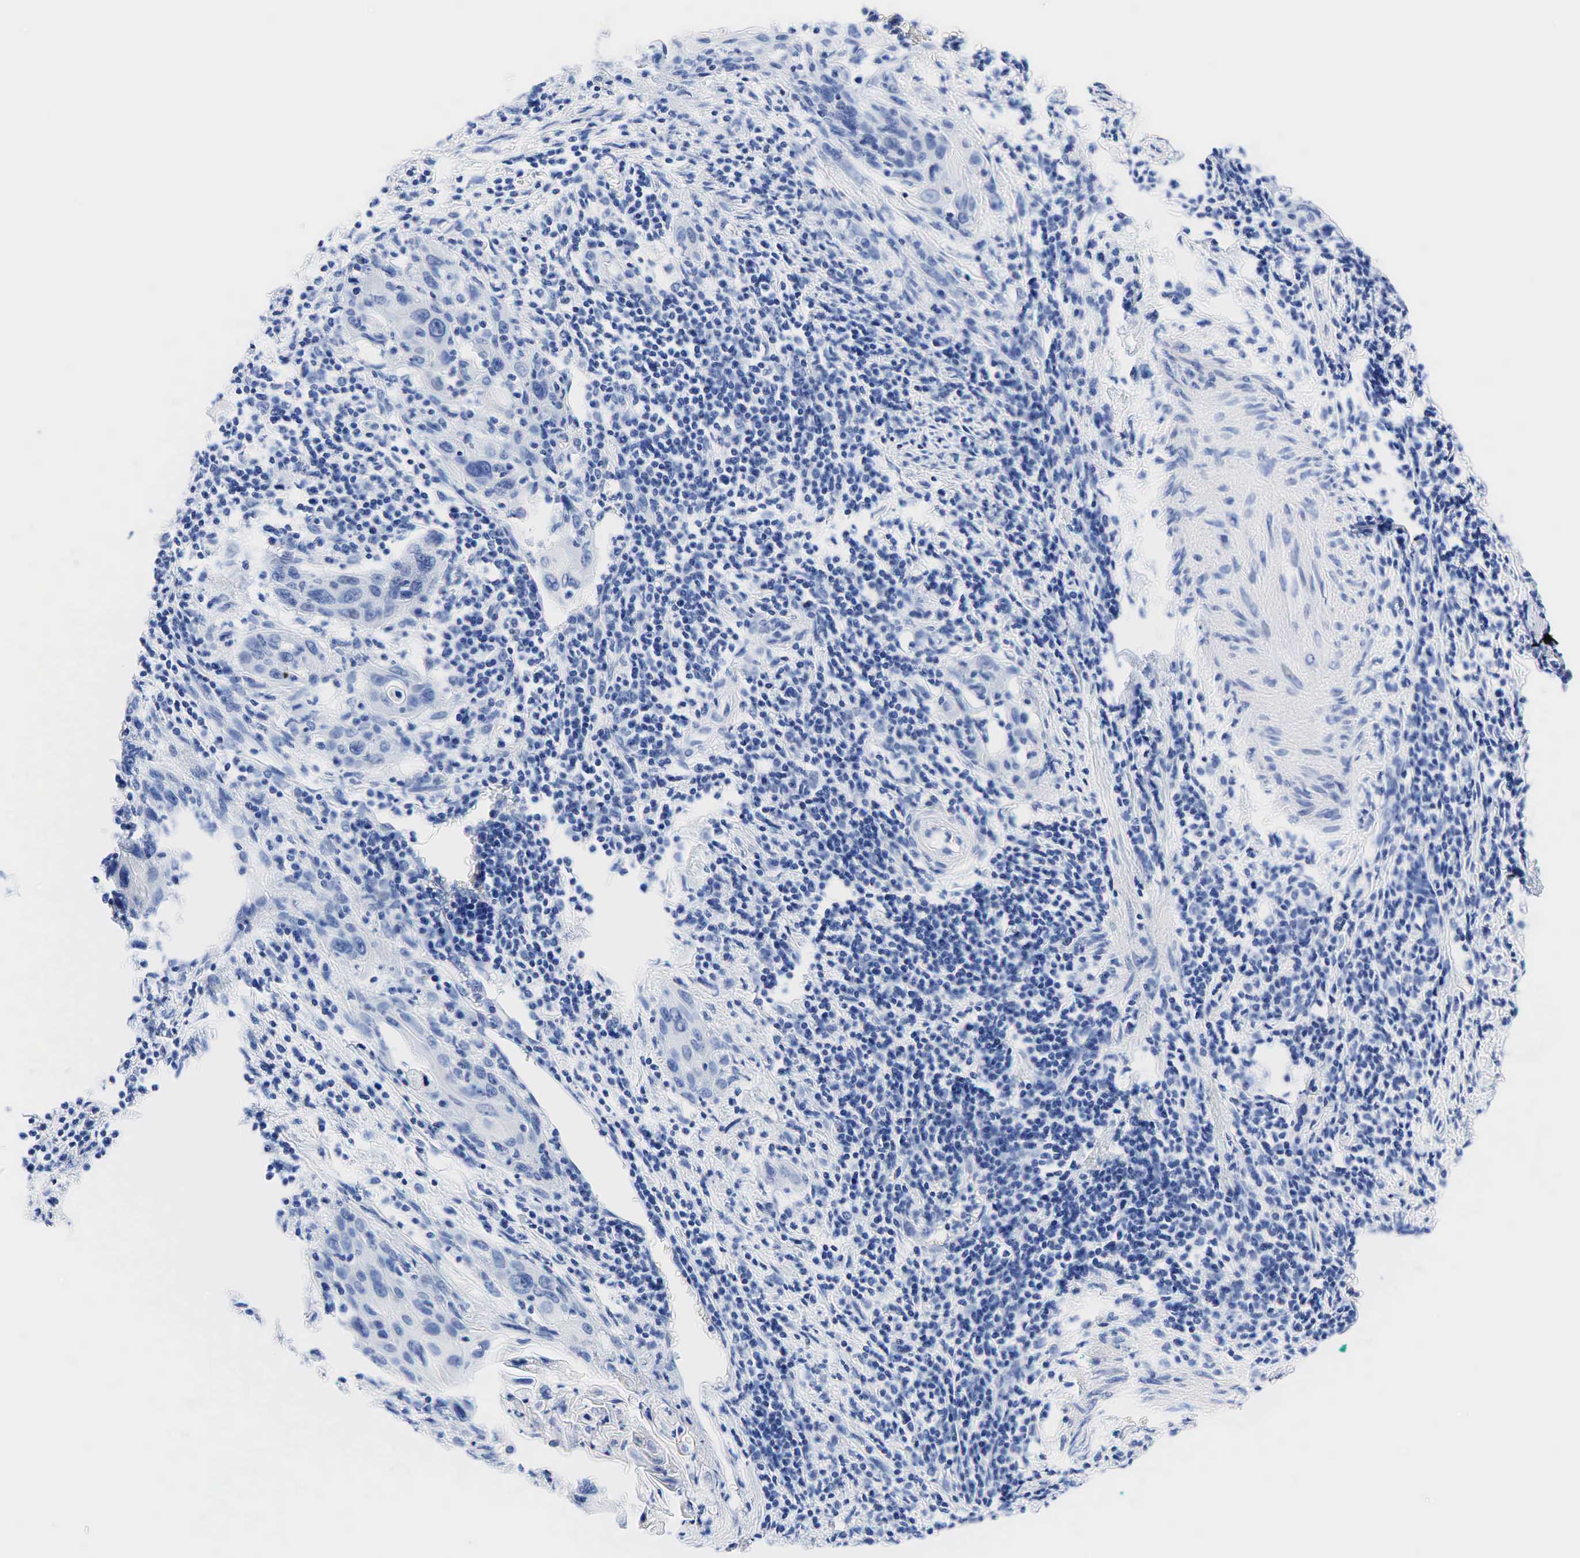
{"staining": {"intensity": "negative", "quantity": "none", "location": "none"}, "tissue": "cervical cancer", "cell_type": "Tumor cells", "image_type": "cancer", "snomed": [{"axis": "morphology", "description": "Squamous cell carcinoma, NOS"}, {"axis": "topography", "description": "Cervix"}], "caption": "This photomicrograph is of cervical cancer stained with immunohistochemistry to label a protein in brown with the nuclei are counter-stained blue. There is no expression in tumor cells.", "gene": "NKX2-1", "patient": {"sex": "female", "age": 54}}